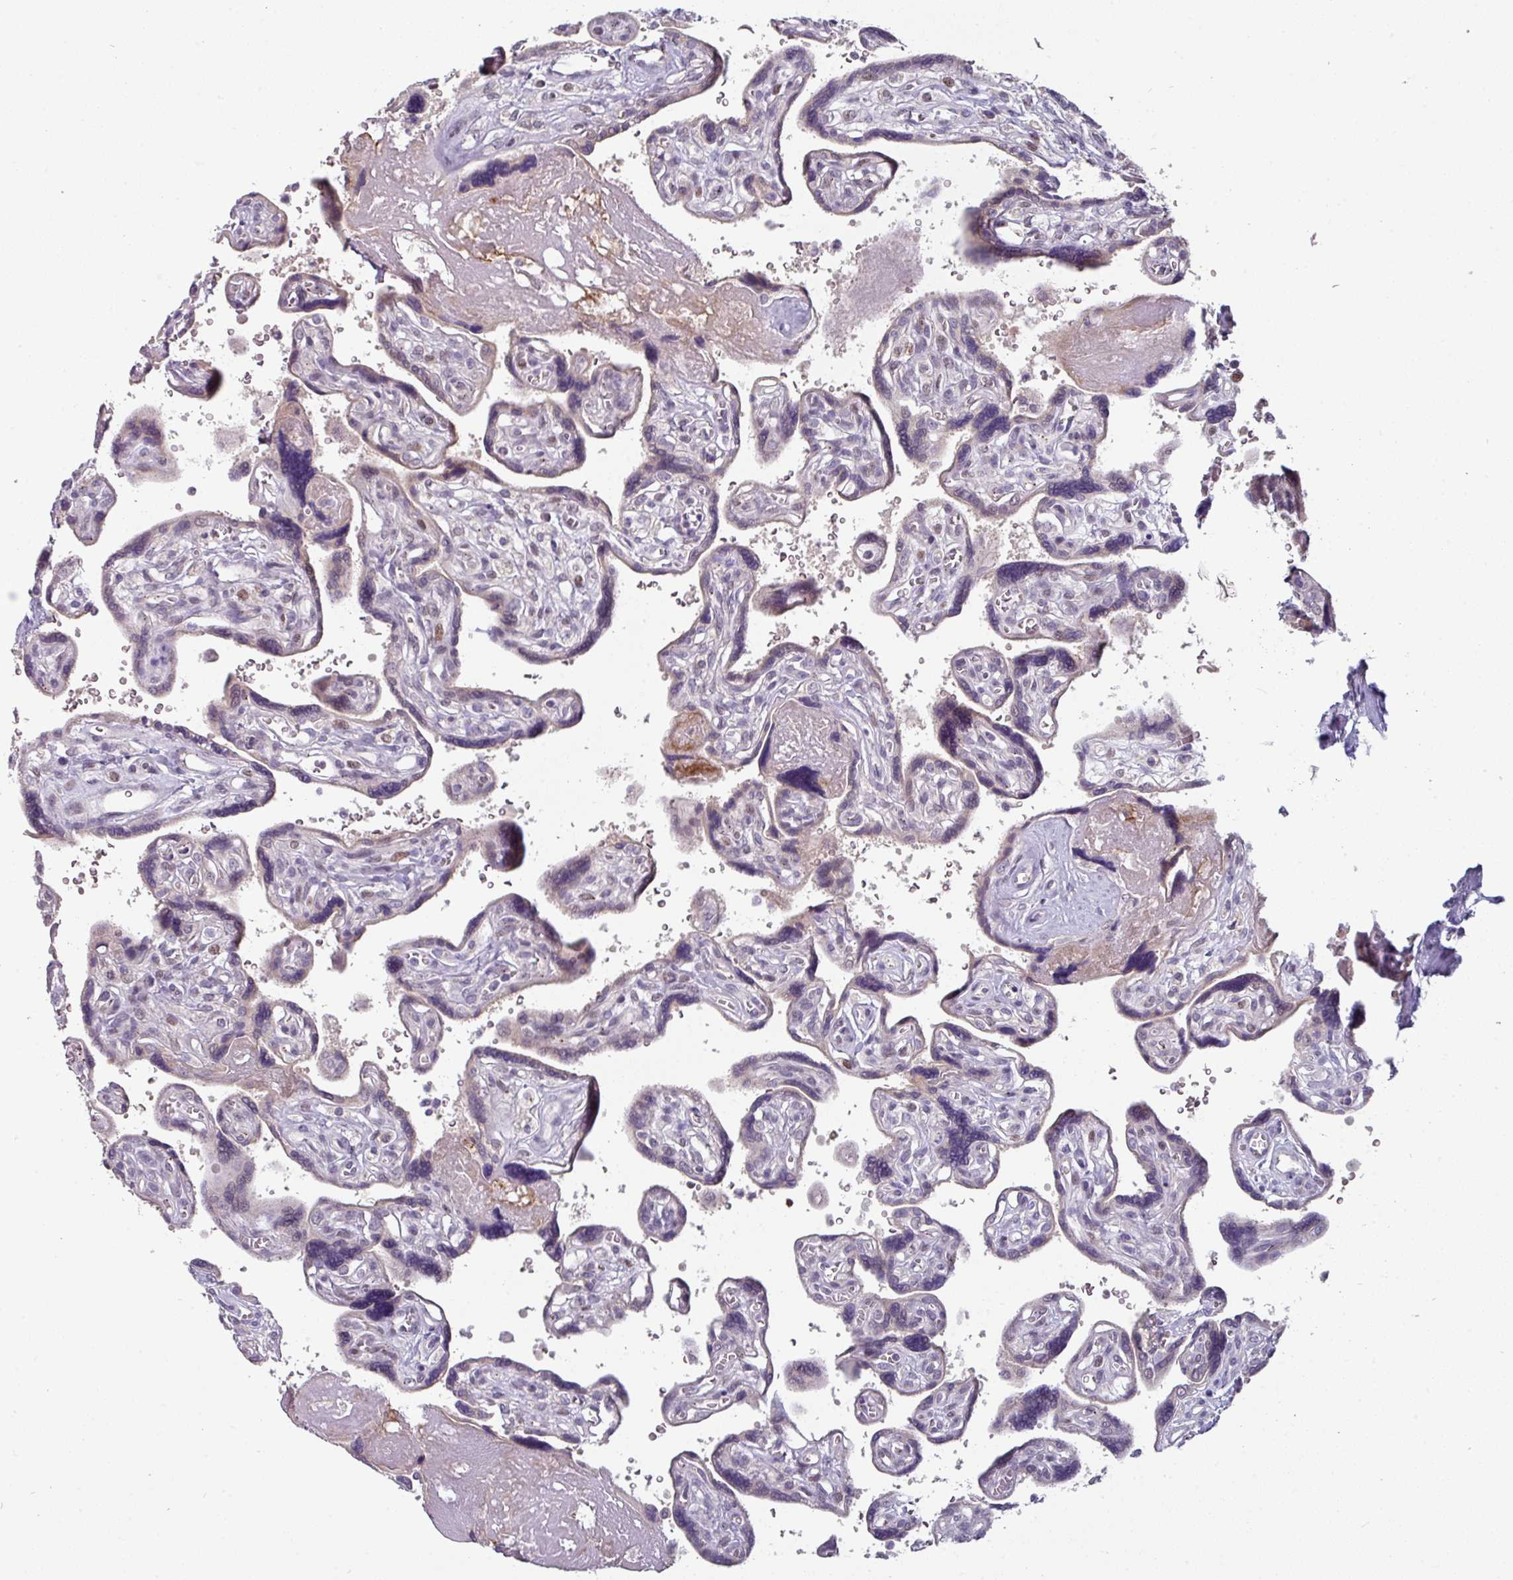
{"staining": {"intensity": "weak", "quantity": "25%-75%", "location": "cytoplasmic/membranous"}, "tissue": "placenta", "cell_type": "Decidual cells", "image_type": "normal", "snomed": [{"axis": "morphology", "description": "Normal tissue, NOS"}, {"axis": "topography", "description": "Placenta"}], "caption": "Protein expression analysis of unremarkable human placenta reveals weak cytoplasmic/membranous positivity in approximately 25%-75% of decidual cells. (IHC, brightfield microscopy, high magnification).", "gene": "SWSAP1", "patient": {"sex": "female", "age": 39}}